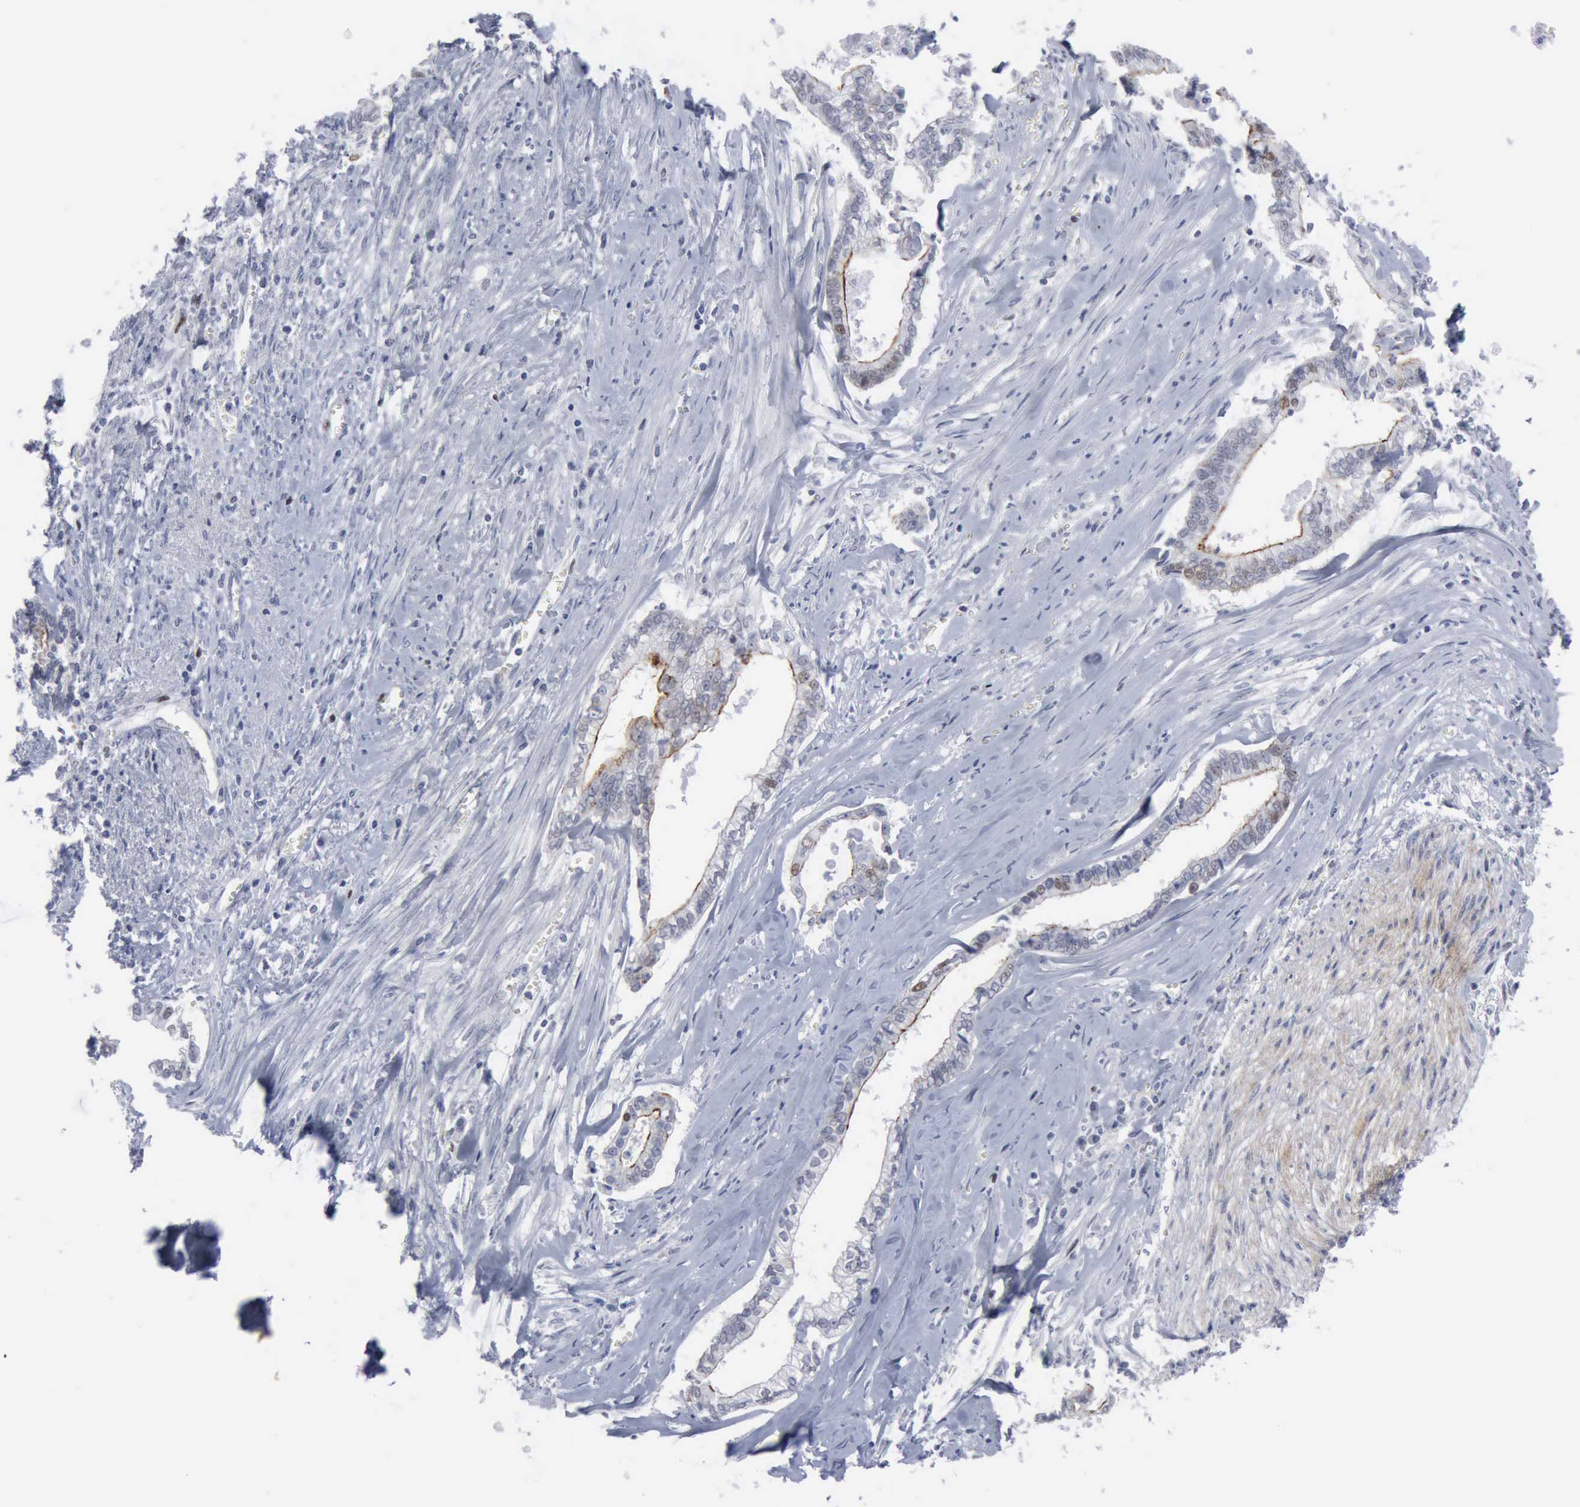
{"staining": {"intensity": "moderate", "quantity": "<25%", "location": "cytoplasmic/membranous,nuclear"}, "tissue": "liver cancer", "cell_type": "Tumor cells", "image_type": "cancer", "snomed": [{"axis": "morphology", "description": "Cholangiocarcinoma"}, {"axis": "topography", "description": "Liver"}], "caption": "Immunohistochemistry staining of cholangiocarcinoma (liver), which demonstrates low levels of moderate cytoplasmic/membranous and nuclear staining in approximately <25% of tumor cells indicating moderate cytoplasmic/membranous and nuclear protein expression. The staining was performed using DAB (3,3'-diaminobenzidine) (brown) for protein detection and nuclei were counterstained in hematoxylin (blue).", "gene": "MCM5", "patient": {"sex": "male", "age": 57}}